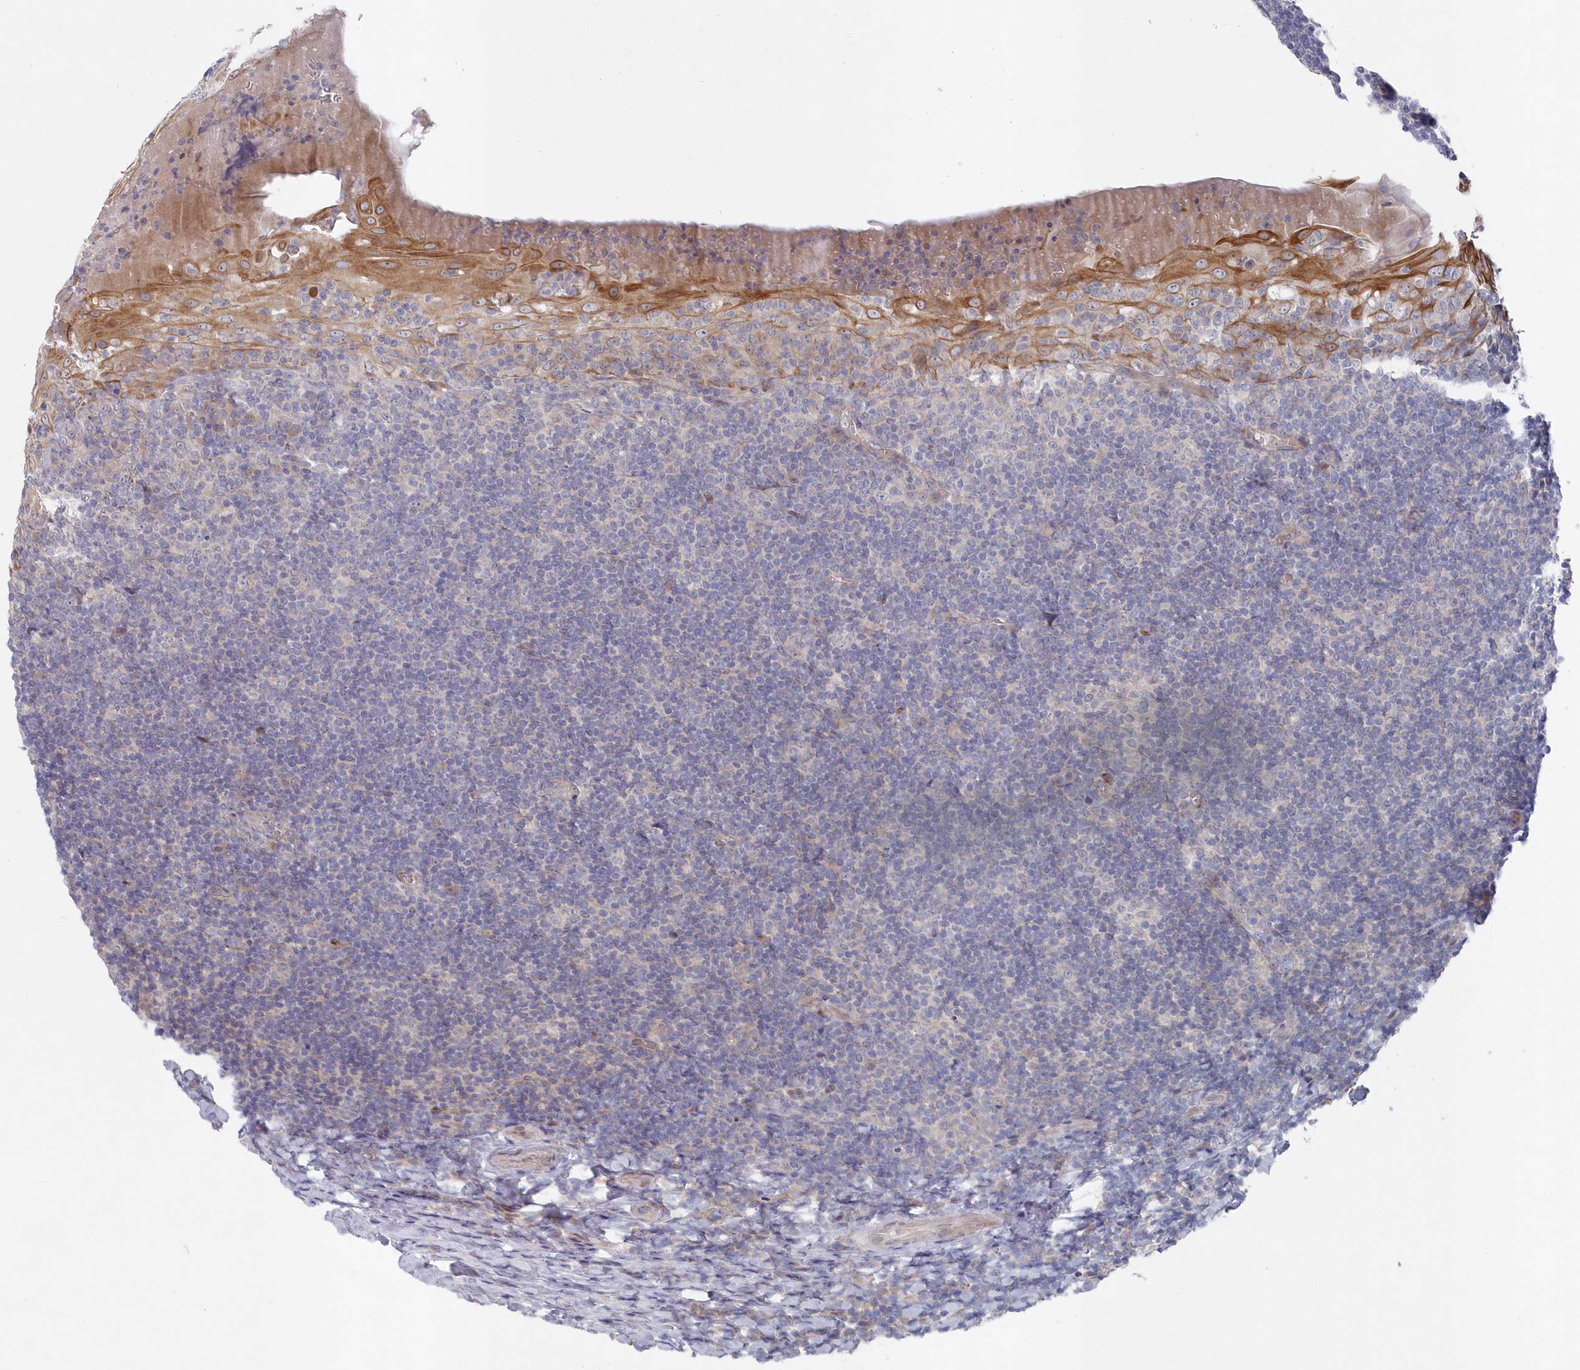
{"staining": {"intensity": "negative", "quantity": "none", "location": "none"}, "tissue": "tonsil", "cell_type": "Germinal center cells", "image_type": "normal", "snomed": [{"axis": "morphology", "description": "Normal tissue, NOS"}, {"axis": "topography", "description": "Tonsil"}], "caption": "IHC of unremarkable human tonsil demonstrates no positivity in germinal center cells. (DAB (3,3'-diaminobenzidine) immunohistochemistry (IHC), high magnification).", "gene": "KIAA1586", "patient": {"sex": "male", "age": 37}}